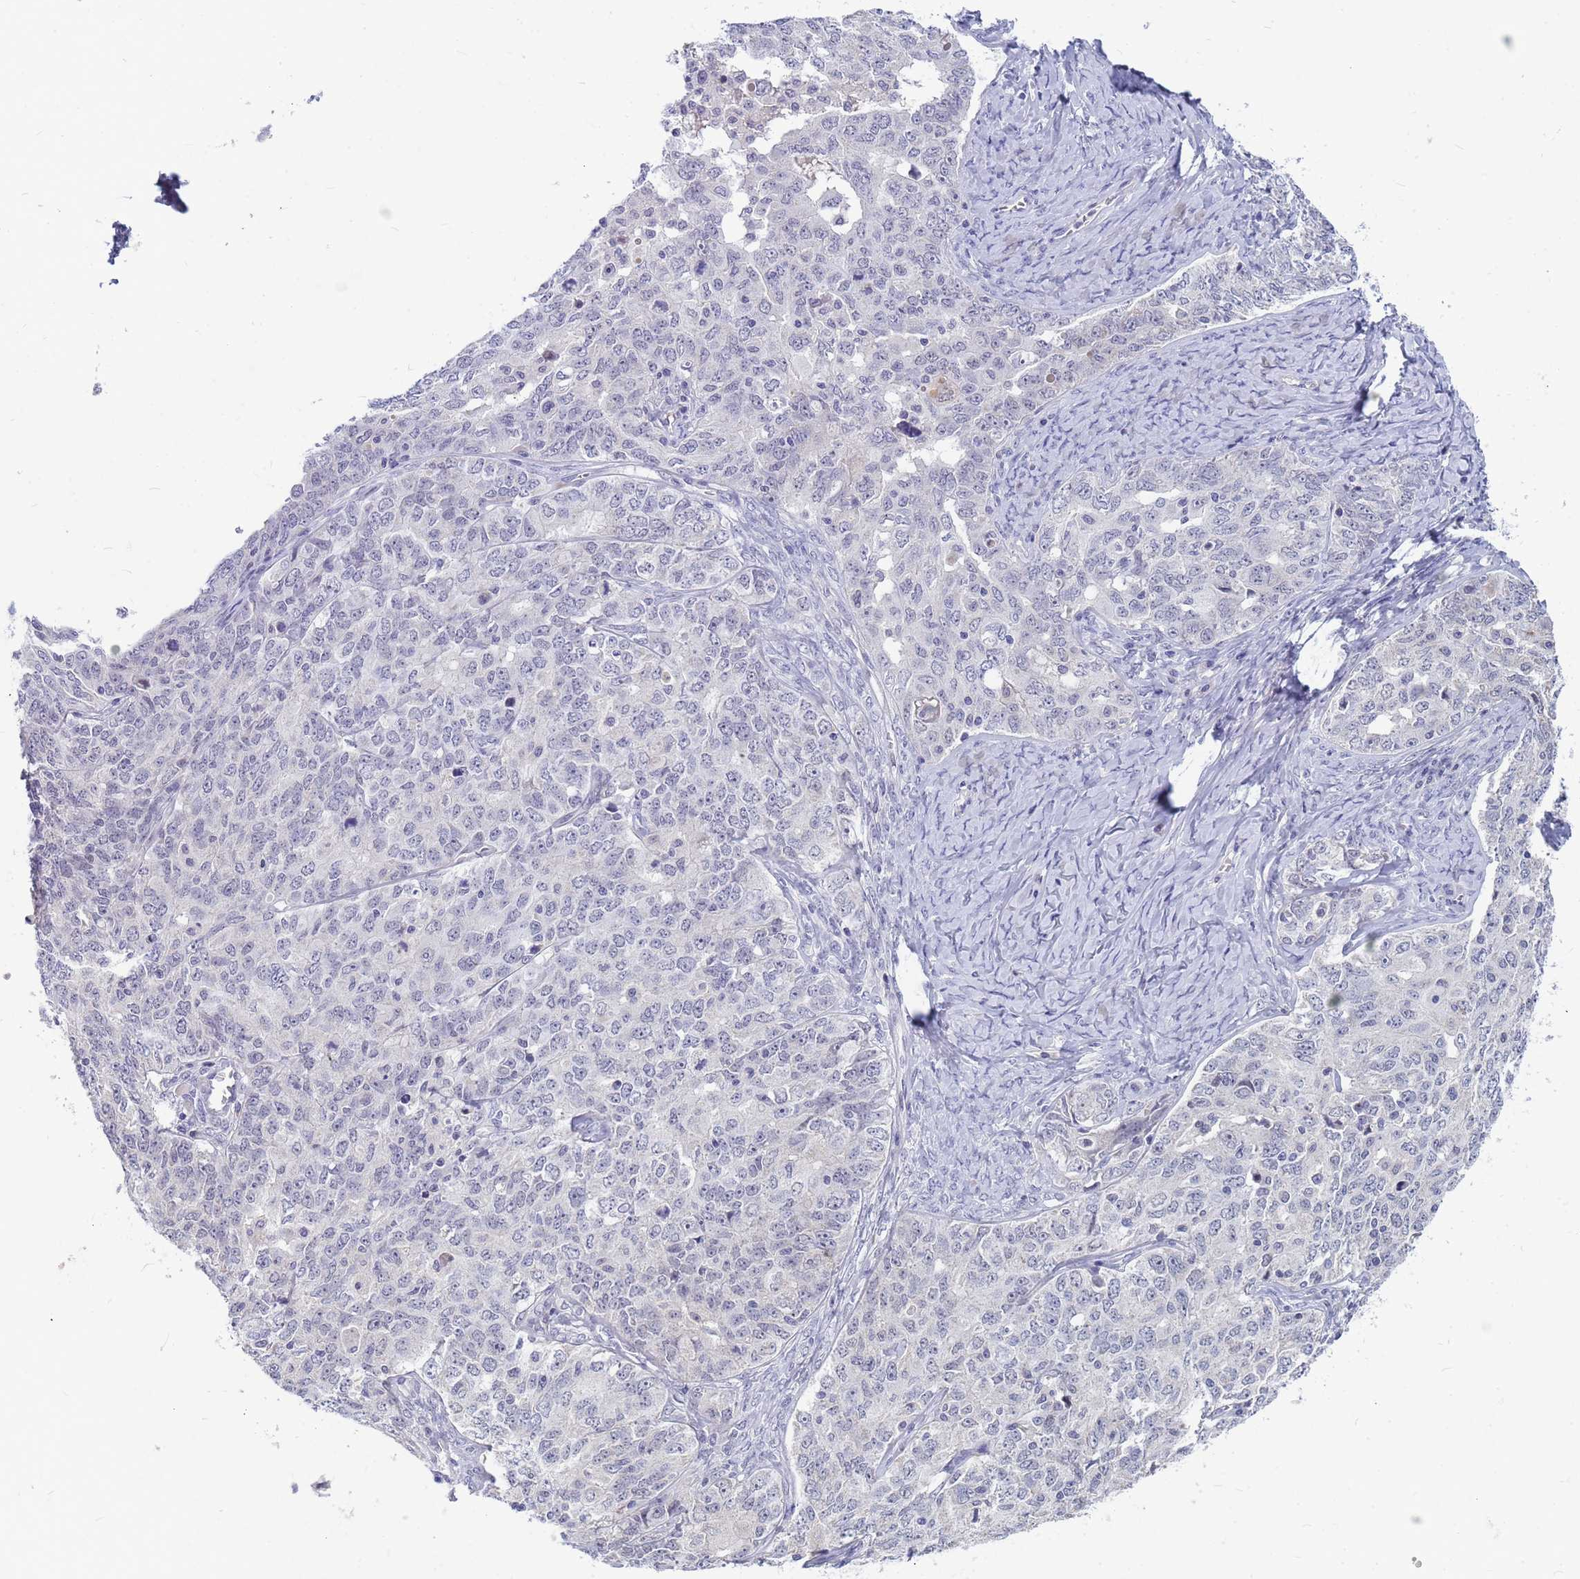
{"staining": {"intensity": "negative", "quantity": "none", "location": "none"}, "tissue": "ovarian cancer", "cell_type": "Tumor cells", "image_type": "cancer", "snomed": [{"axis": "morphology", "description": "Carcinoma, endometroid"}, {"axis": "topography", "description": "Ovary"}], "caption": "Immunohistochemical staining of endometroid carcinoma (ovarian) shows no significant positivity in tumor cells.", "gene": "CXorf65", "patient": {"sex": "female", "age": 62}}